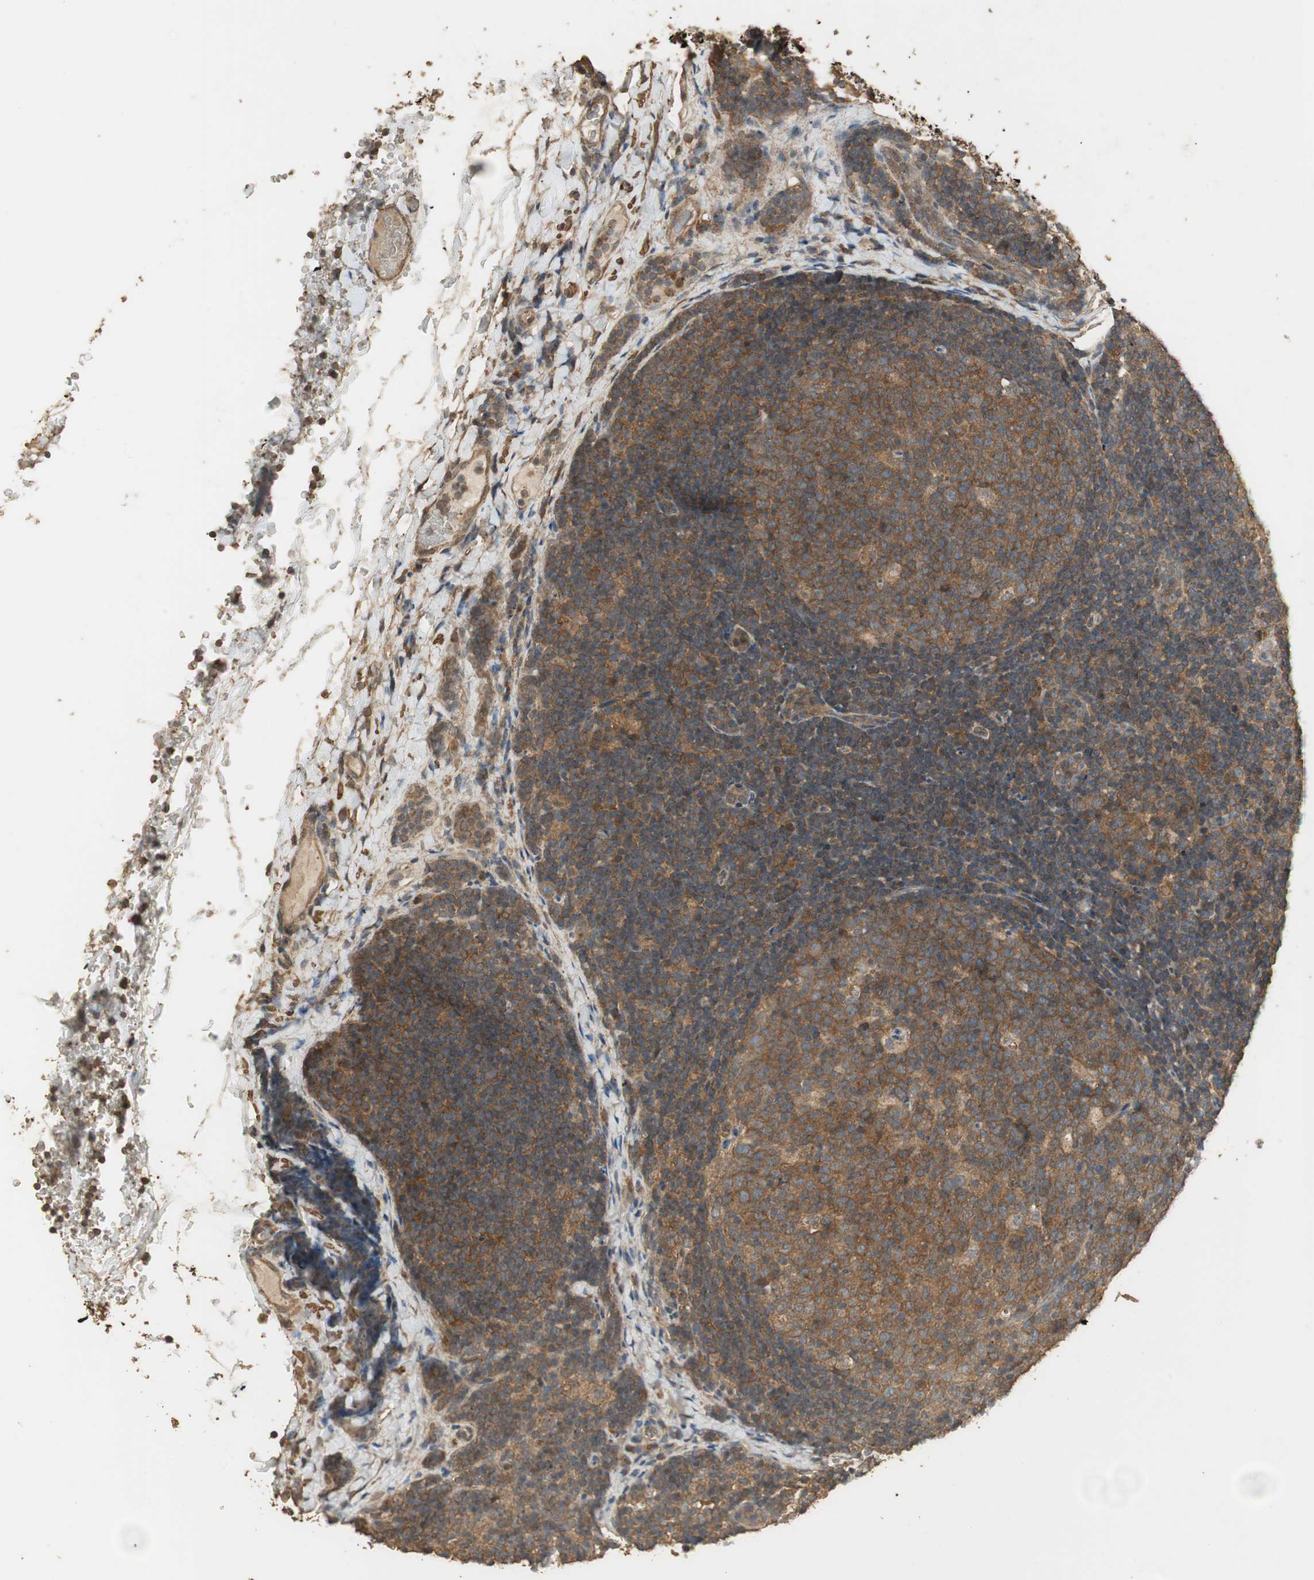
{"staining": {"intensity": "strong", "quantity": ">75%", "location": "cytoplasmic/membranous"}, "tissue": "lymph node", "cell_type": "Germinal center cells", "image_type": "normal", "snomed": [{"axis": "morphology", "description": "Normal tissue, NOS"}, {"axis": "topography", "description": "Lymph node"}], "caption": "Protein analysis of unremarkable lymph node exhibits strong cytoplasmic/membranous staining in about >75% of germinal center cells. (brown staining indicates protein expression, while blue staining denotes nuclei).", "gene": "USP2", "patient": {"sex": "female", "age": 14}}